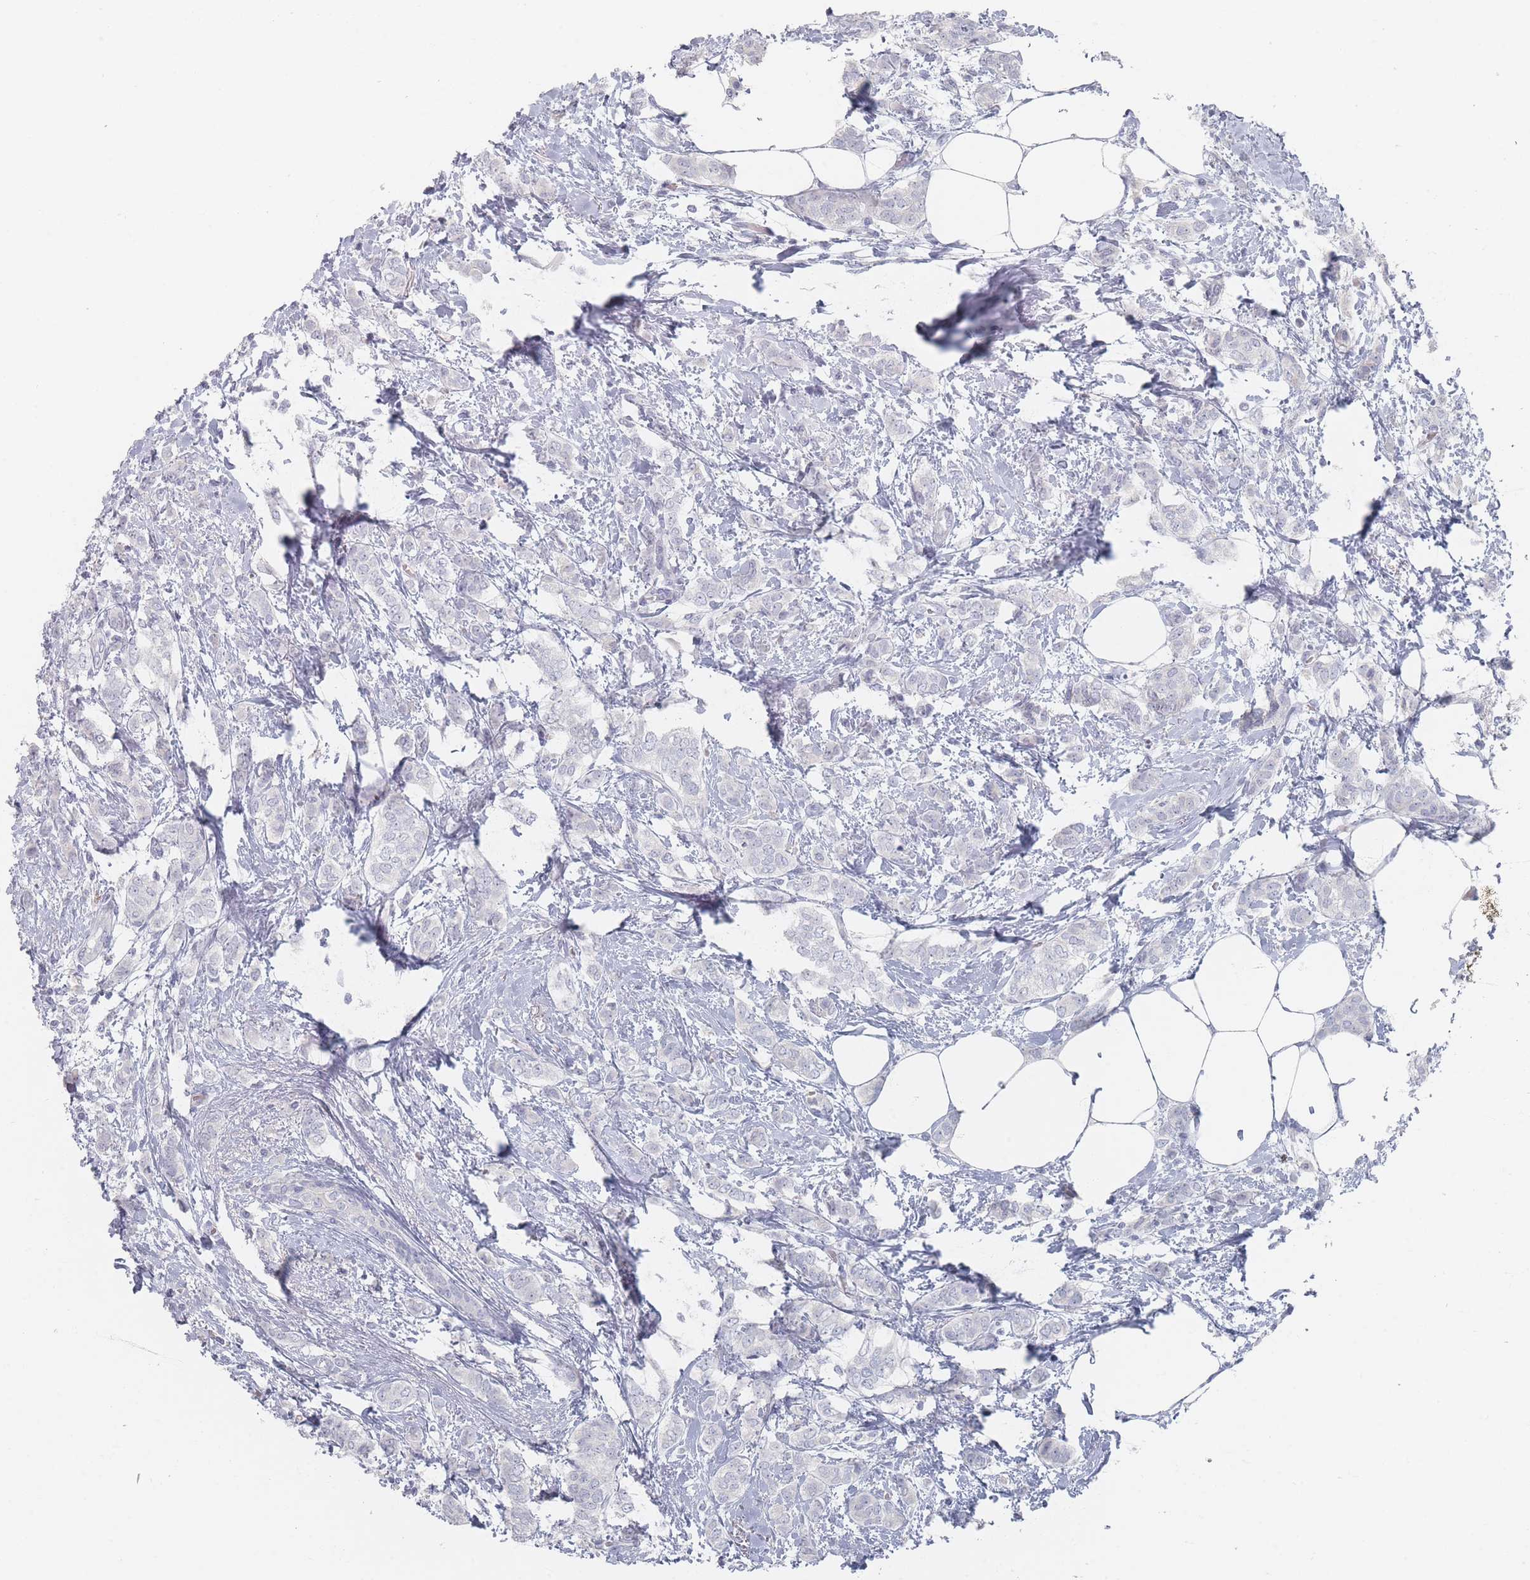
{"staining": {"intensity": "negative", "quantity": "none", "location": "none"}, "tissue": "breast cancer", "cell_type": "Tumor cells", "image_type": "cancer", "snomed": [{"axis": "morphology", "description": "Duct carcinoma"}, {"axis": "topography", "description": "Breast"}], "caption": "IHC image of neoplastic tissue: human breast cancer (intraductal carcinoma) stained with DAB reveals no significant protein expression in tumor cells.", "gene": "CD37", "patient": {"sex": "female", "age": 72}}